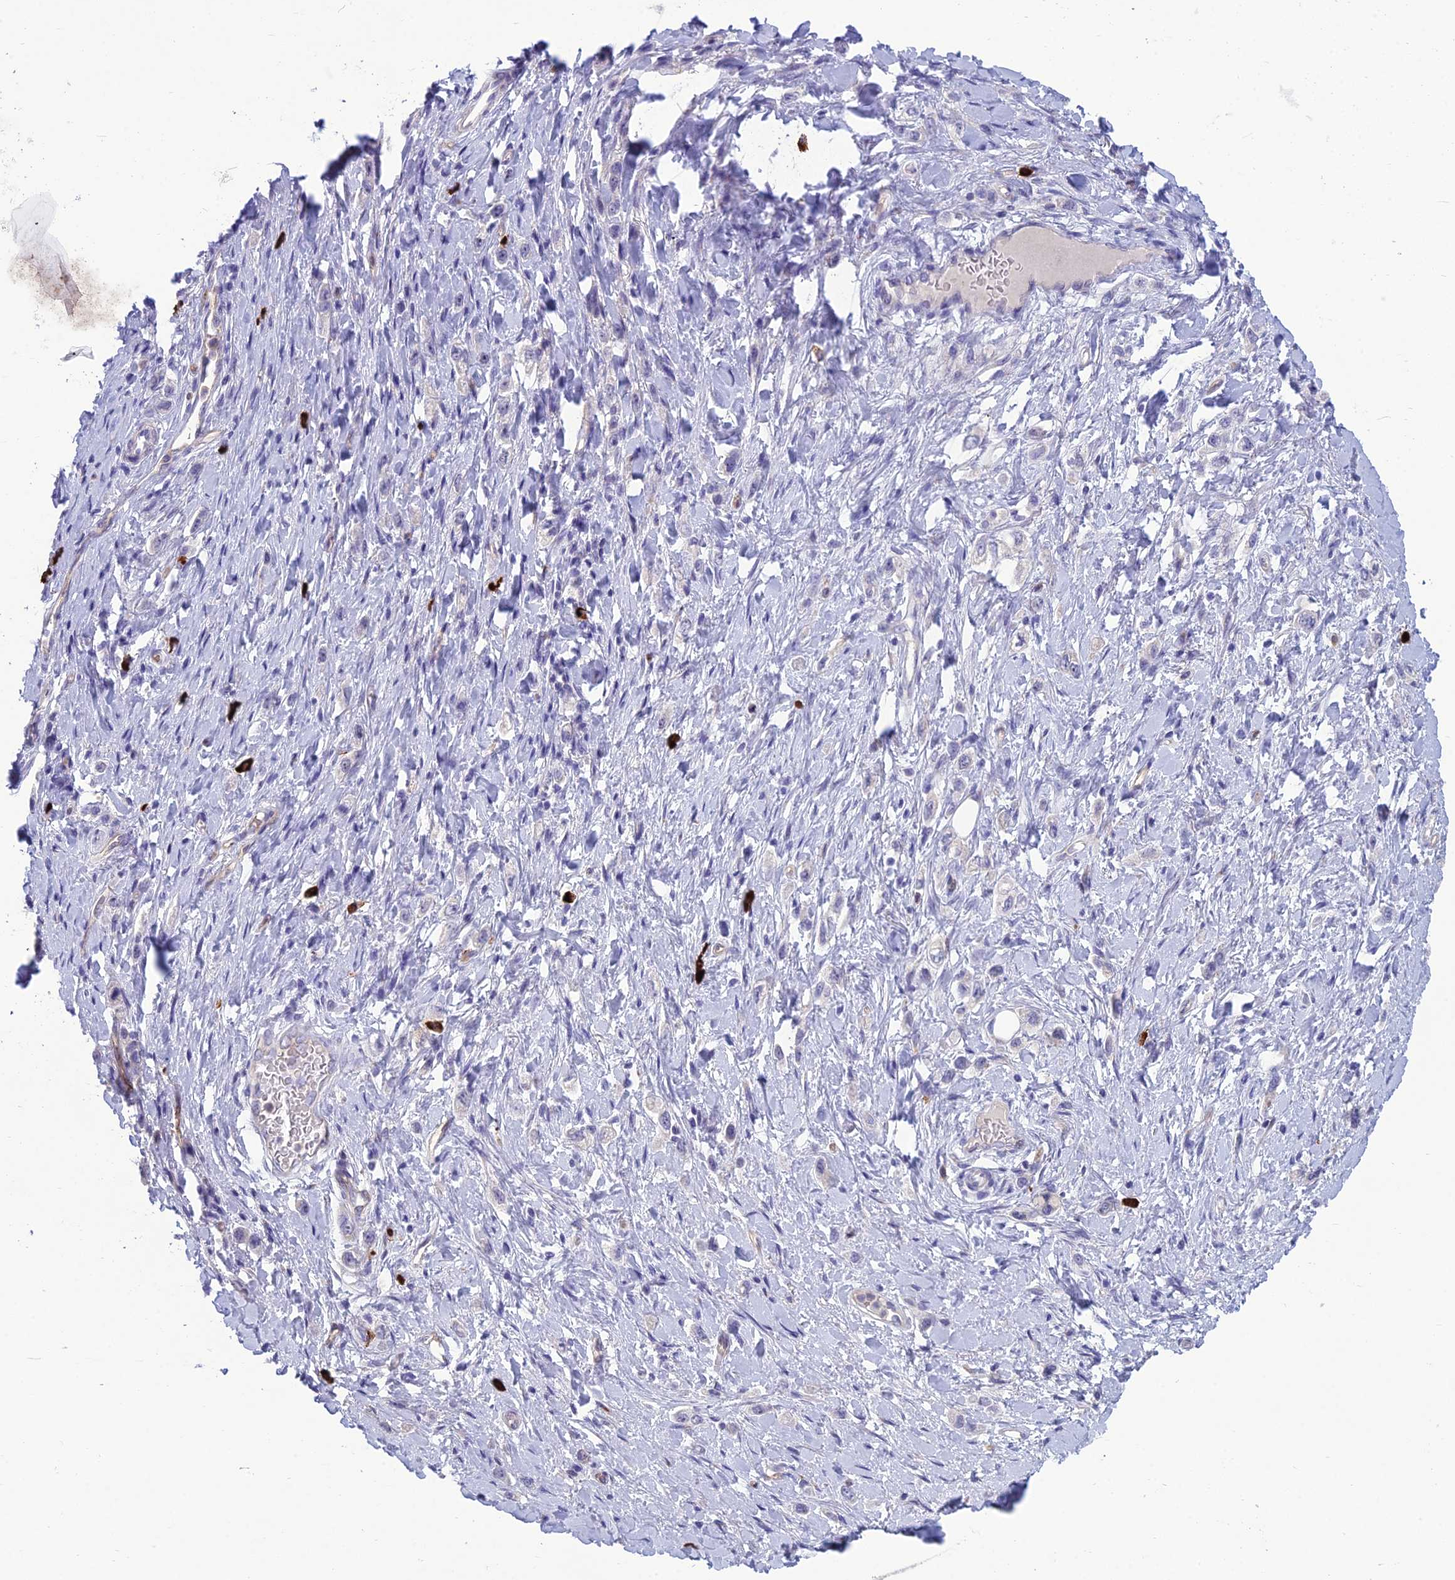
{"staining": {"intensity": "negative", "quantity": "none", "location": "none"}, "tissue": "stomach cancer", "cell_type": "Tumor cells", "image_type": "cancer", "snomed": [{"axis": "morphology", "description": "Adenocarcinoma, NOS"}, {"axis": "topography", "description": "Stomach"}], "caption": "IHC of stomach cancer demonstrates no positivity in tumor cells.", "gene": "BBS7", "patient": {"sex": "female", "age": 65}}